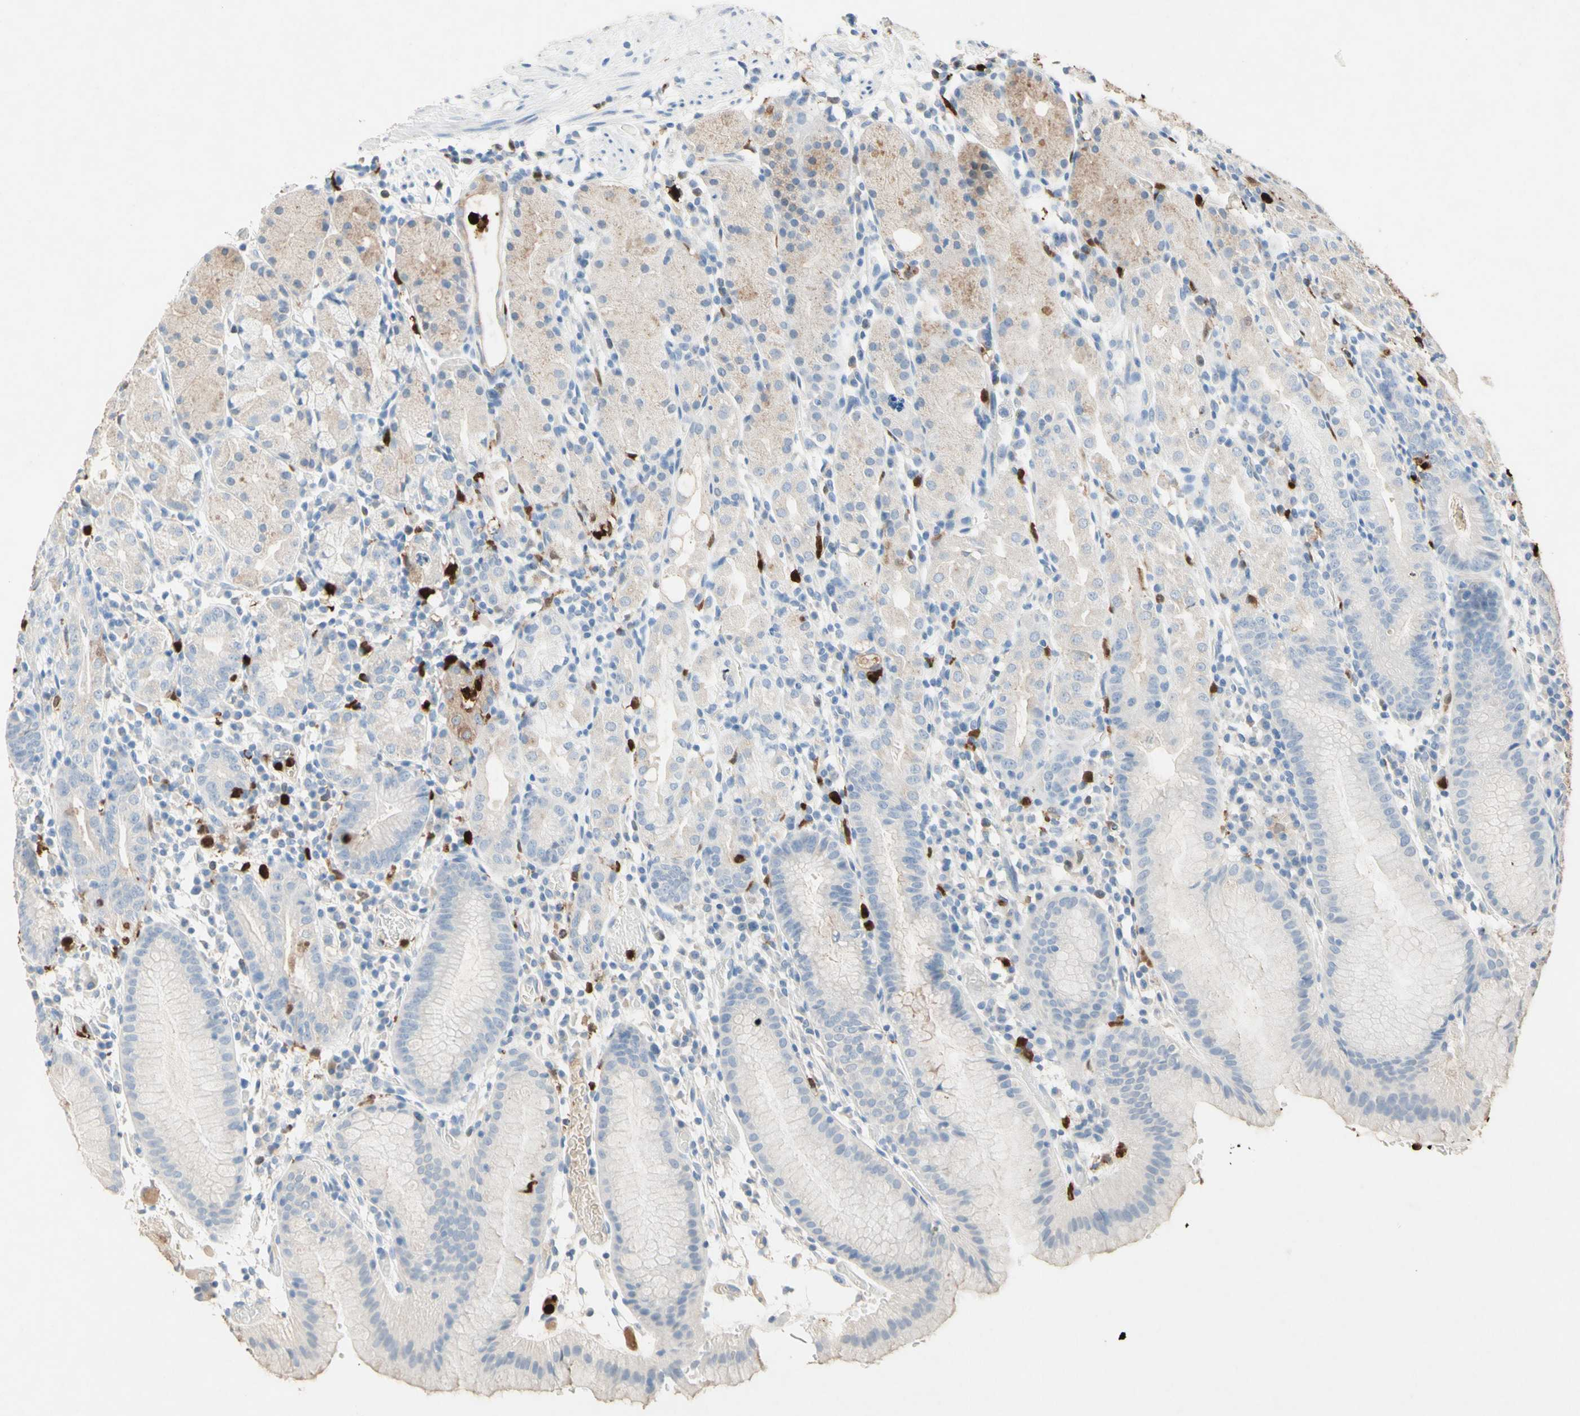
{"staining": {"intensity": "moderate", "quantity": "<25%", "location": "cytoplasmic/membranous"}, "tissue": "stomach", "cell_type": "Glandular cells", "image_type": "normal", "snomed": [{"axis": "morphology", "description": "Normal tissue, NOS"}, {"axis": "topography", "description": "Stomach"}, {"axis": "topography", "description": "Stomach, lower"}], "caption": "Glandular cells display moderate cytoplasmic/membranous expression in about <25% of cells in benign stomach.", "gene": "NFKBIZ", "patient": {"sex": "female", "age": 75}}